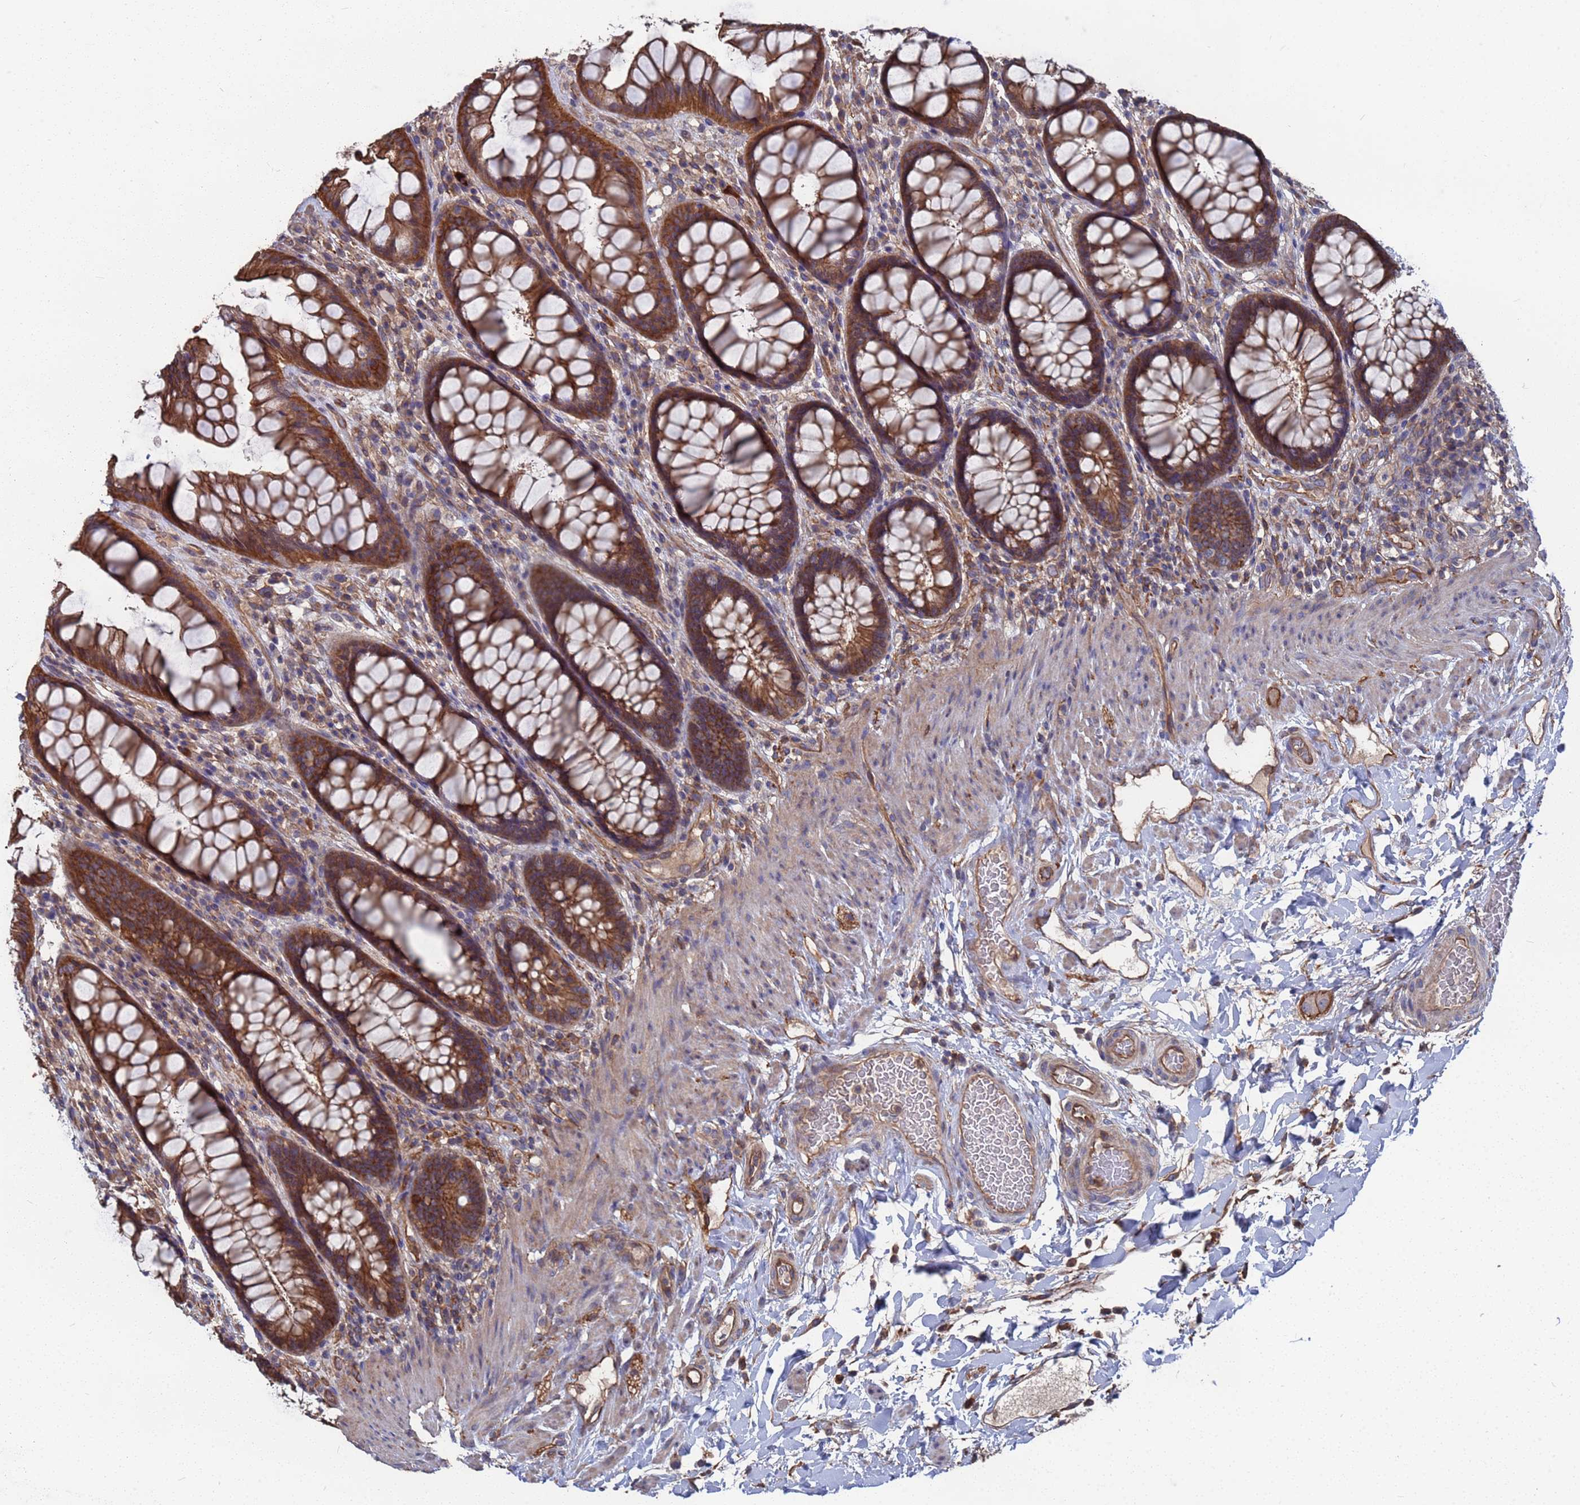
{"staining": {"intensity": "strong", "quantity": ">75%", "location": "cytoplasmic/membranous"}, "tissue": "rectum", "cell_type": "Glandular cells", "image_type": "normal", "snomed": [{"axis": "morphology", "description": "Normal tissue, NOS"}, {"axis": "topography", "description": "Rectum"}], "caption": "Immunohistochemistry (IHC) staining of normal rectum, which reveals high levels of strong cytoplasmic/membranous positivity in about >75% of glandular cells indicating strong cytoplasmic/membranous protein positivity. The staining was performed using DAB (3,3'-diaminobenzidine) (brown) for protein detection and nuclei were counterstained in hematoxylin (blue).", "gene": "NDUFAF6", "patient": {"sex": "female", "age": 46}}